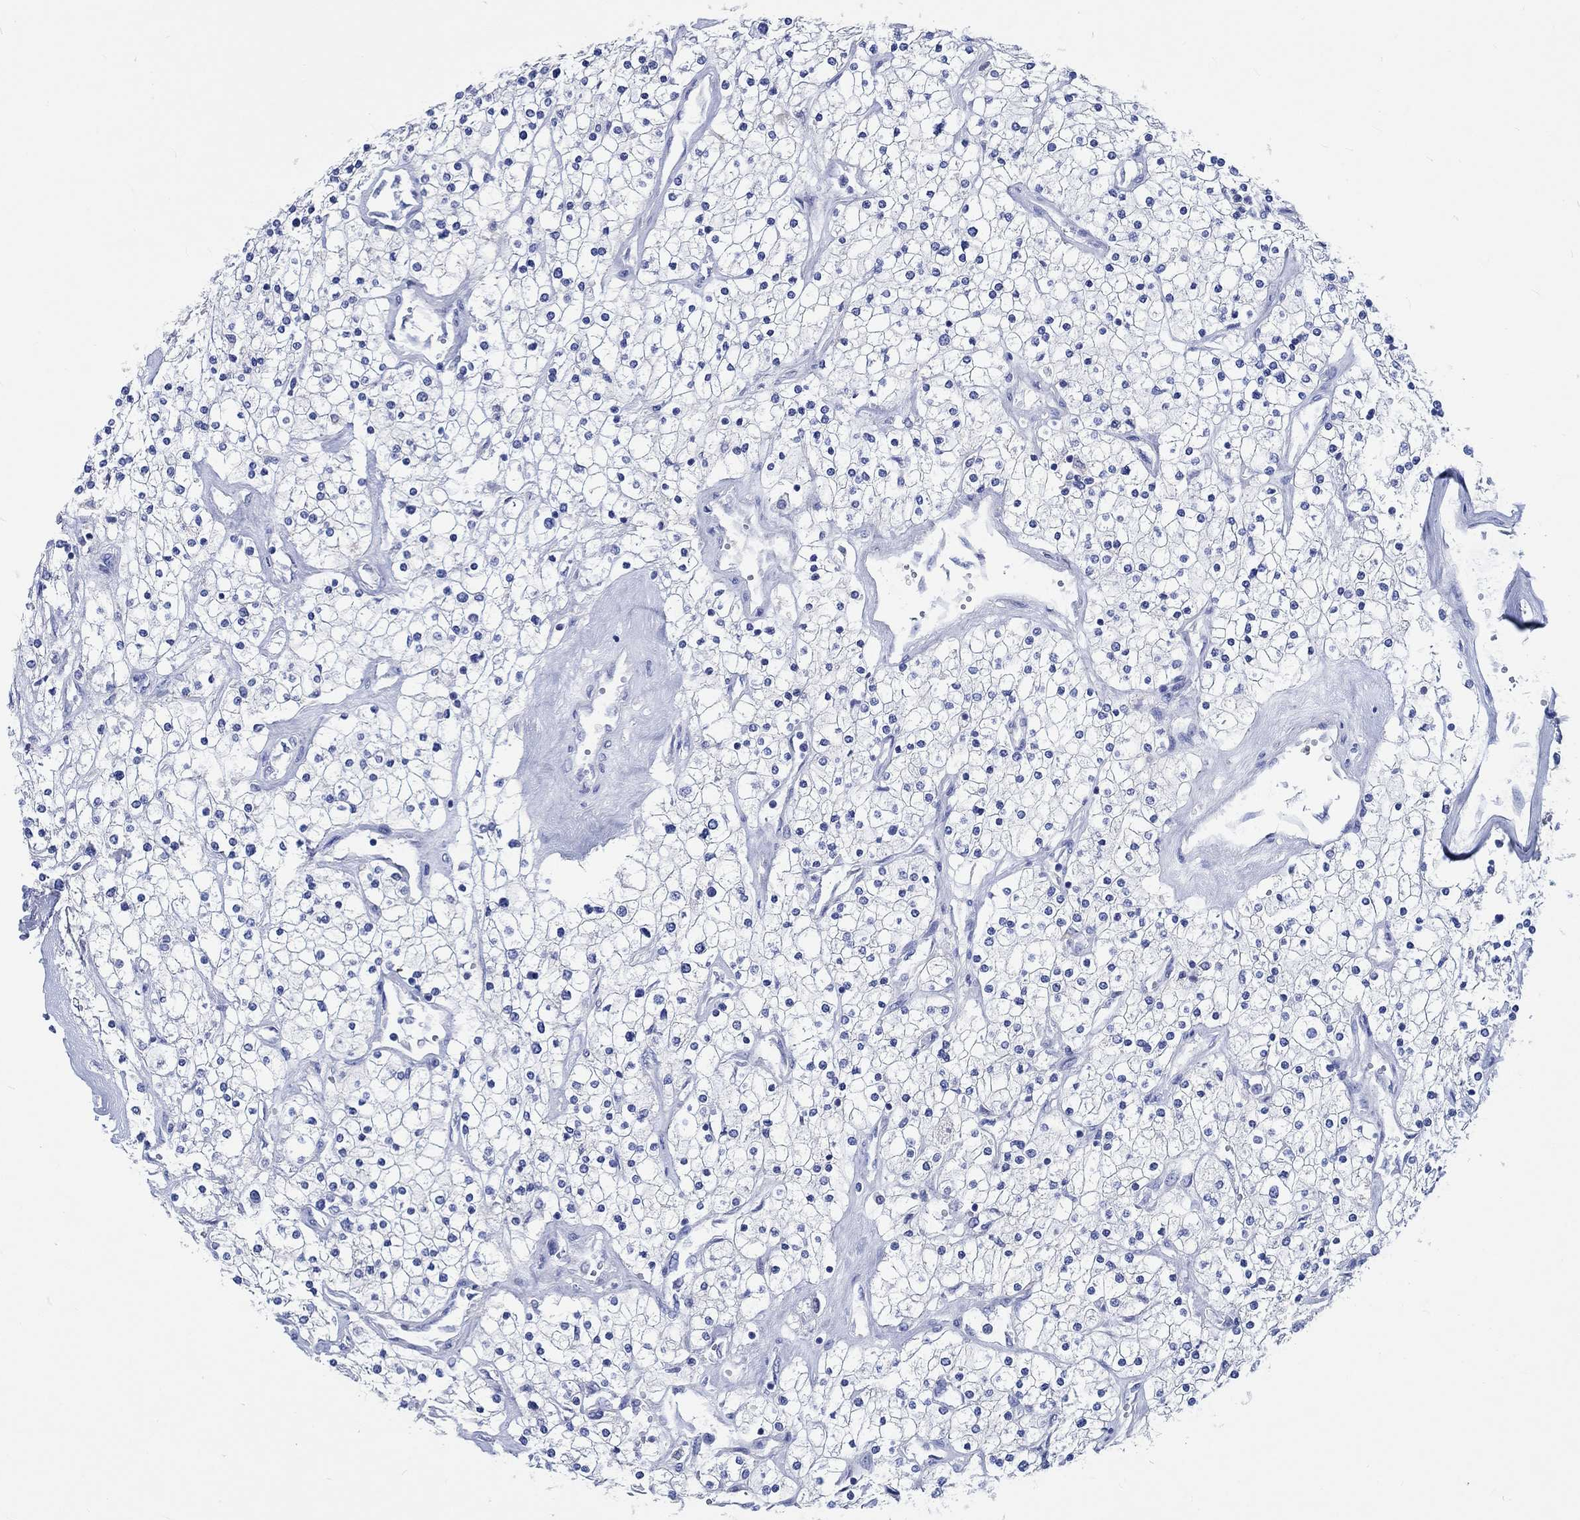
{"staining": {"intensity": "negative", "quantity": "none", "location": "none"}, "tissue": "renal cancer", "cell_type": "Tumor cells", "image_type": "cancer", "snomed": [{"axis": "morphology", "description": "Adenocarcinoma, NOS"}, {"axis": "topography", "description": "Kidney"}], "caption": "Tumor cells are negative for protein expression in human renal adenocarcinoma. The staining is performed using DAB brown chromogen with nuclei counter-stained in using hematoxylin.", "gene": "SHISA4", "patient": {"sex": "male", "age": 80}}